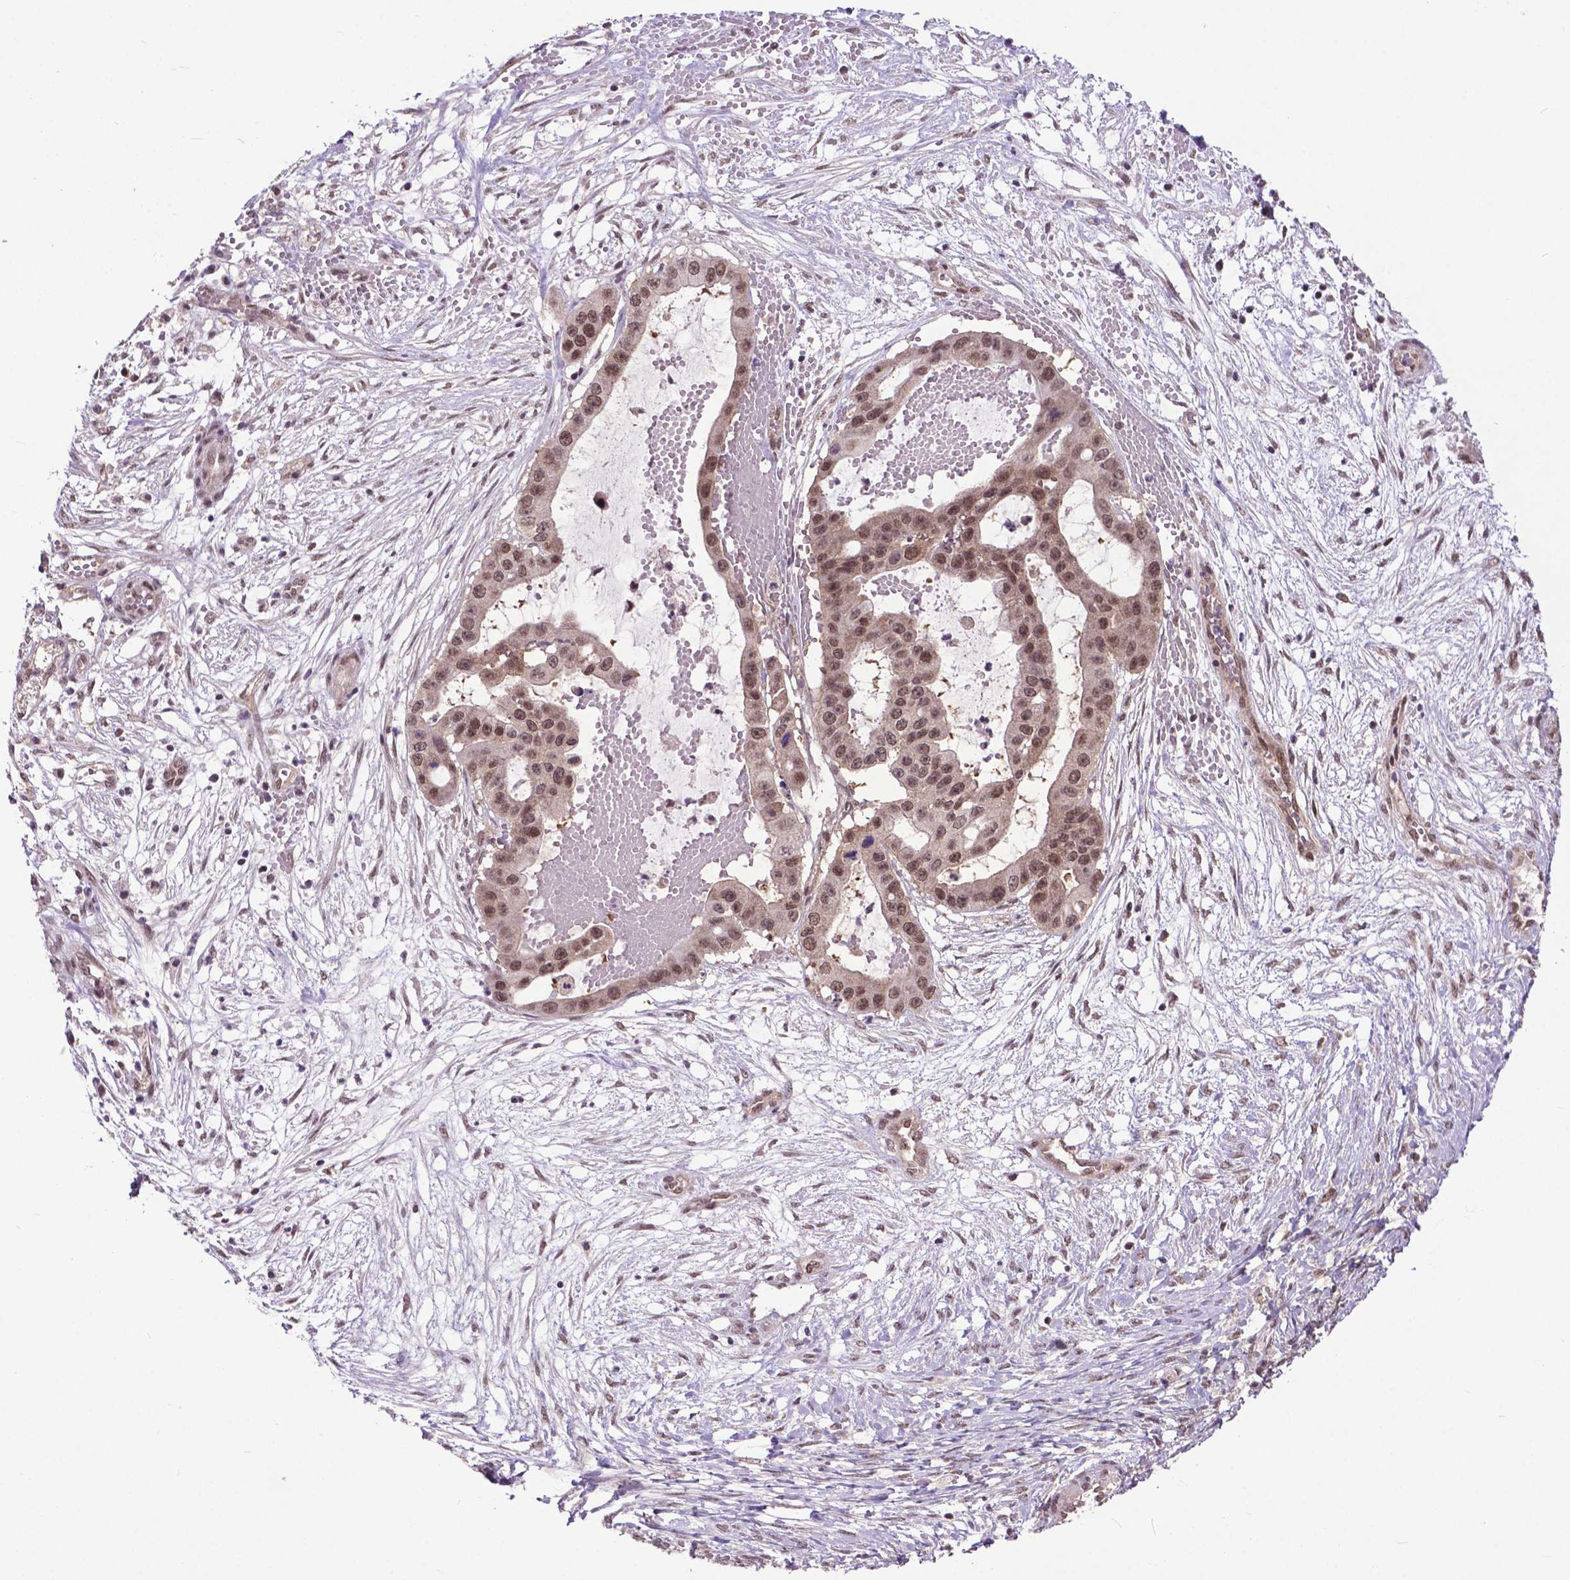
{"staining": {"intensity": "moderate", "quantity": ">75%", "location": "nuclear"}, "tissue": "ovarian cancer", "cell_type": "Tumor cells", "image_type": "cancer", "snomed": [{"axis": "morphology", "description": "Cystadenocarcinoma, serous, NOS"}, {"axis": "topography", "description": "Ovary"}], "caption": "Immunohistochemistry photomicrograph of ovarian serous cystadenocarcinoma stained for a protein (brown), which demonstrates medium levels of moderate nuclear expression in about >75% of tumor cells.", "gene": "FAF1", "patient": {"sex": "female", "age": 56}}